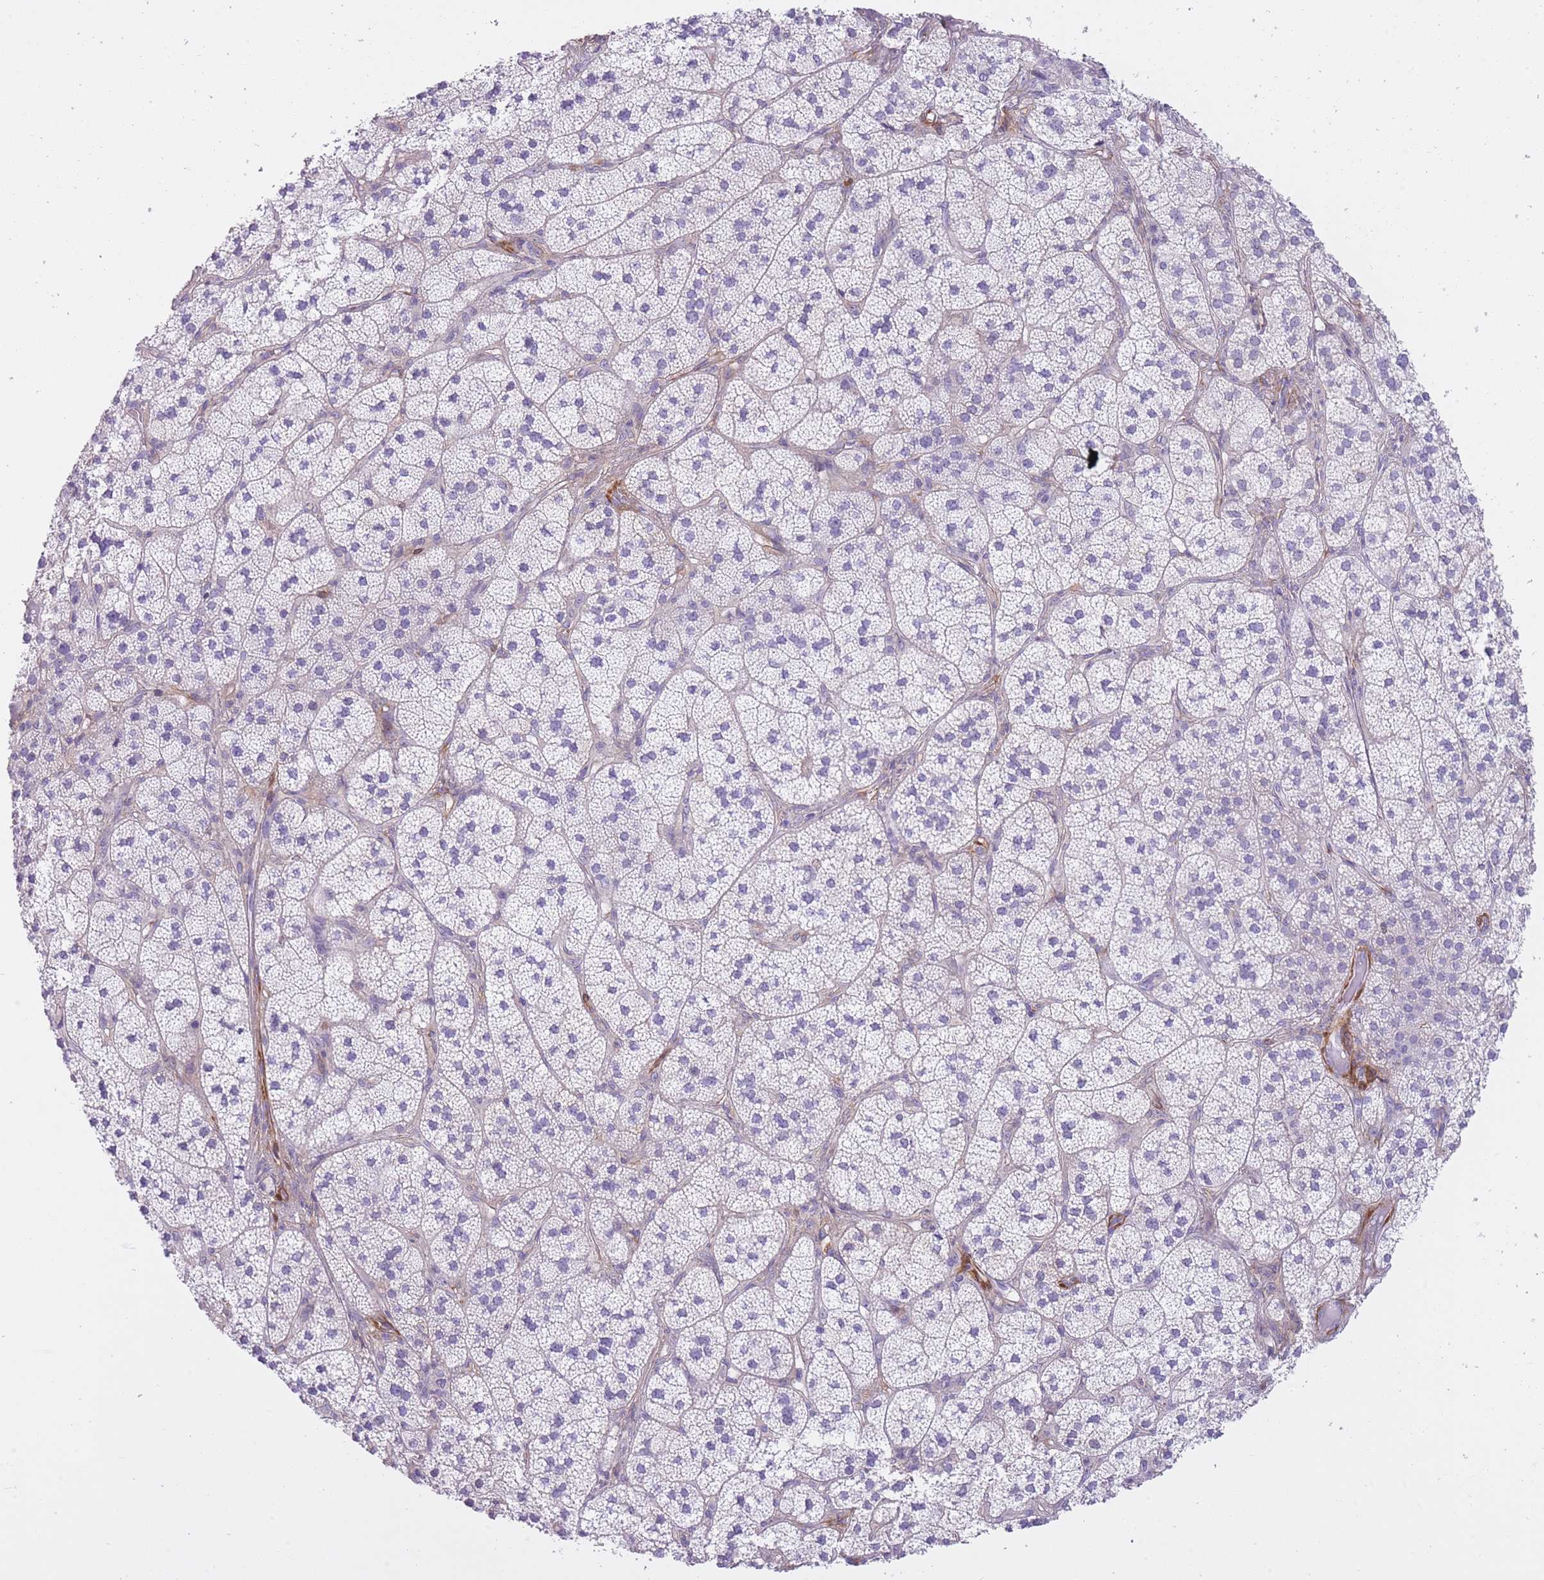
{"staining": {"intensity": "negative", "quantity": "none", "location": "none"}, "tissue": "adrenal gland", "cell_type": "Glandular cells", "image_type": "normal", "snomed": [{"axis": "morphology", "description": "Normal tissue, NOS"}, {"axis": "topography", "description": "Adrenal gland"}], "caption": "The immunohistochemistry (IHC) histopathology image has no significant staining in glandular cells of adrenal gland. The staining was performed using DAB to visualize the protein expression in brown, while the nuclei were stained in blue with hematoxylin (Magnification: 20x).", "gene": "OR11H12", "patient": {"sex": "female", "age": 58}}